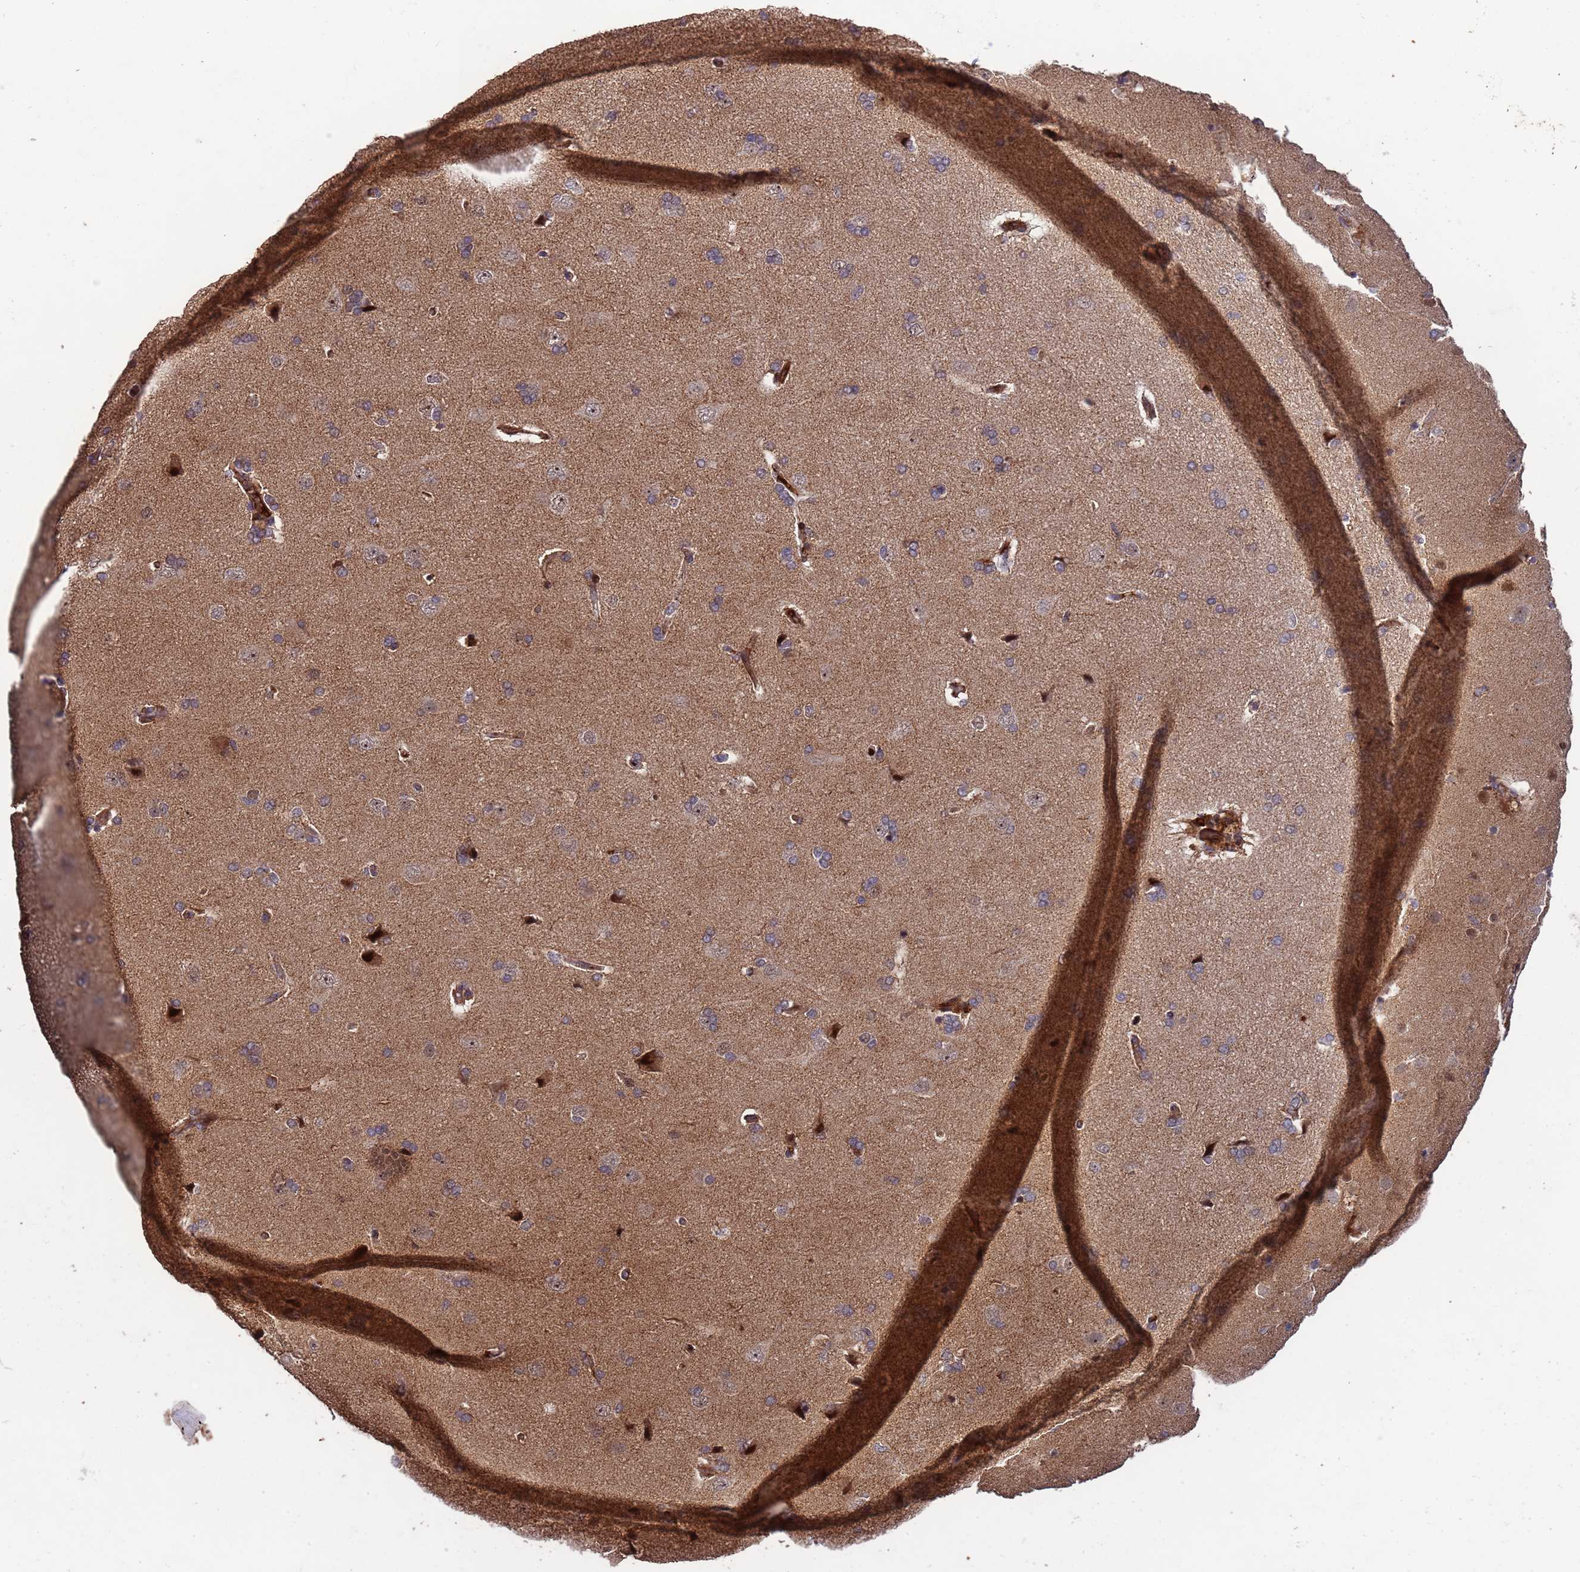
{"staining": {"intensity": "moderate", "quantity": ">75%", "location": "cytoplasmic/membranous"}, "tissue": "cerebral cortex", "cell_type": "Endothelial cells", "image_type": "normal", "snomed": [{"axis": "morphology", "description": "Normal tissue, NOS"}, {"axis": "topography", "description": "Cerebral cortex"}], "caption": "Moderate cytoplasmic/membranous positivity is seen in about >75% of endothelial cells in normal cerebral cortex.", "gene": "CCDC184", "patient": {"sex": "male", "age": 62}}